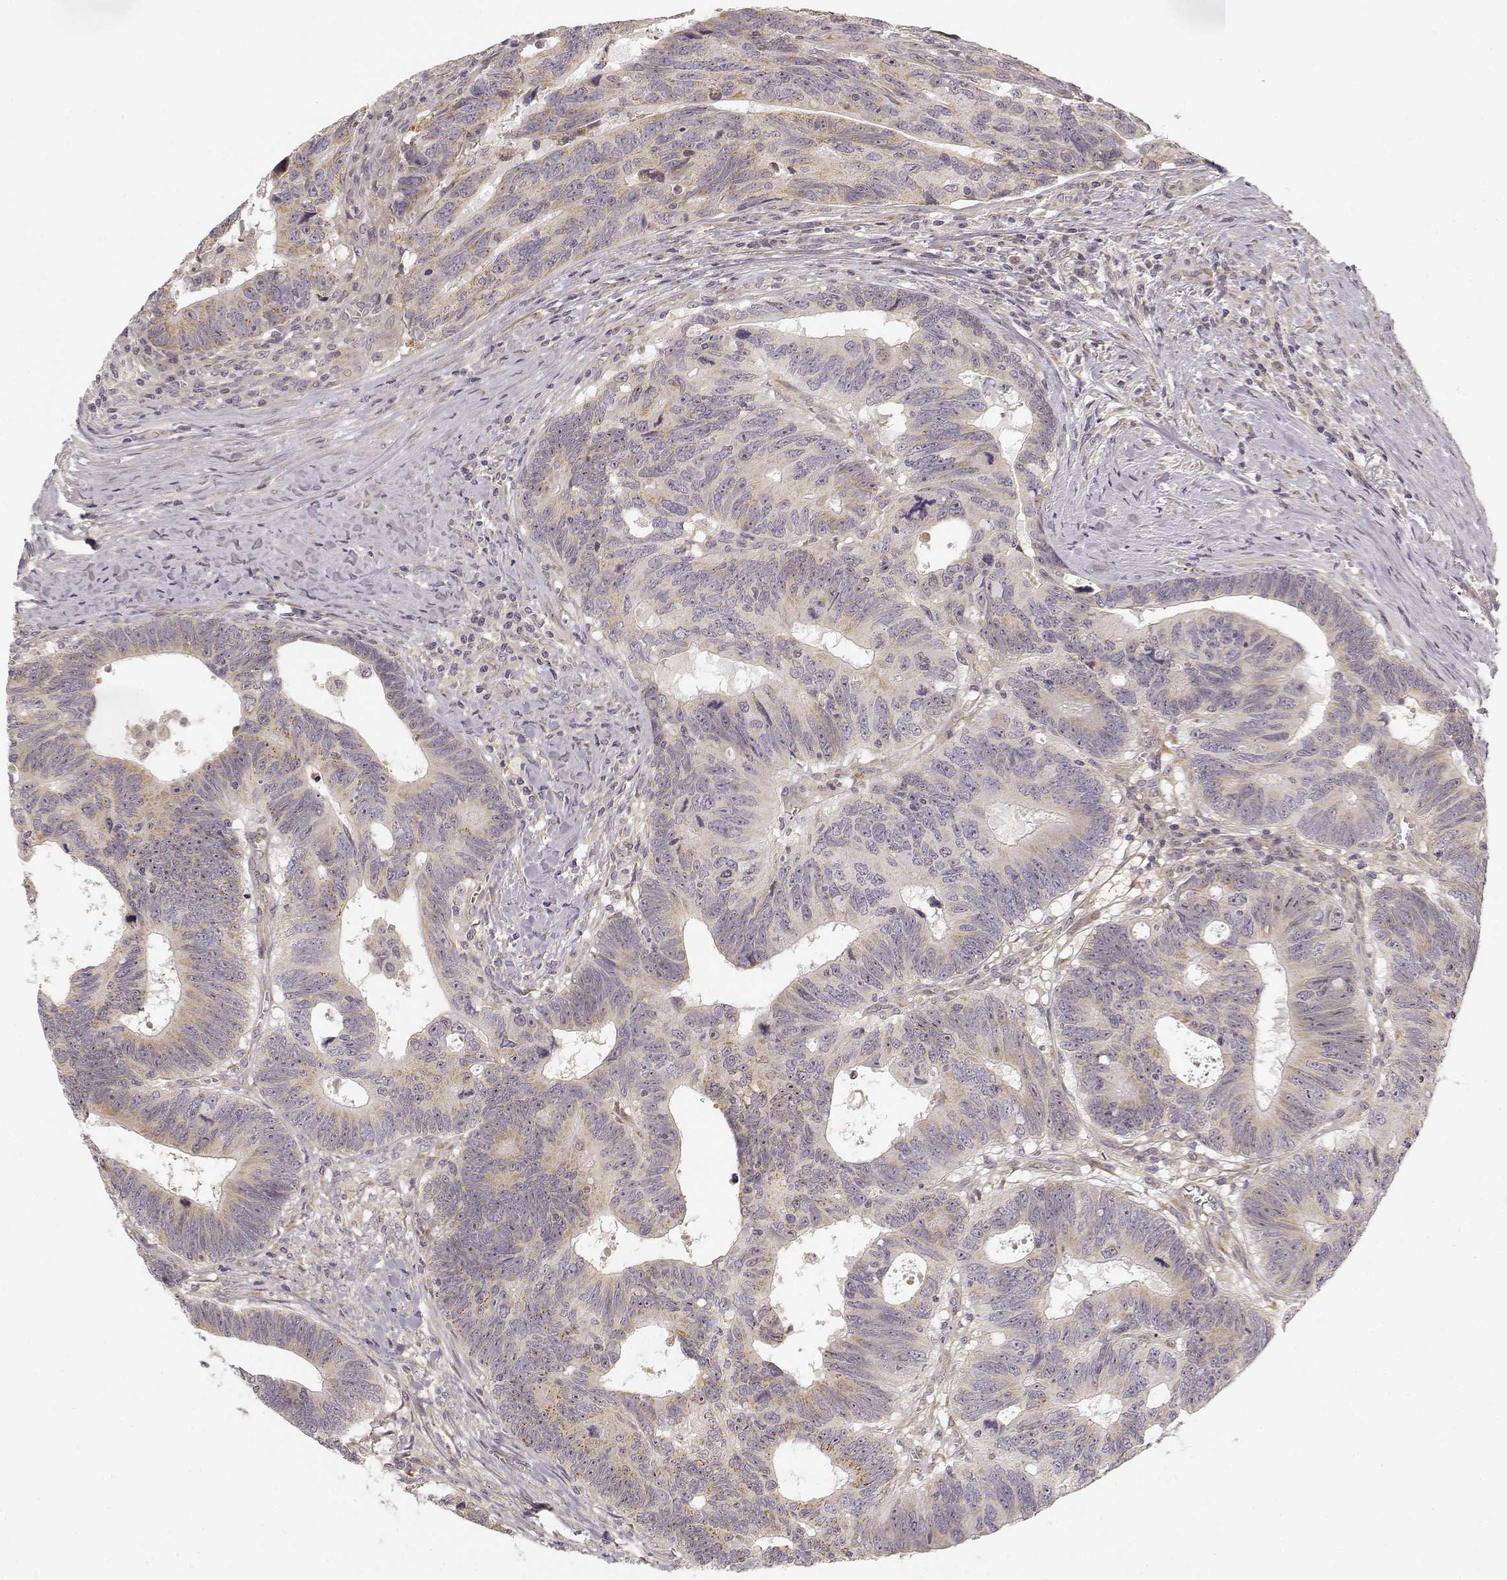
{"staining": {"intensity": "weak", "quantity": "25%-75%", "location": "cytoplasmic/membranous"}, "tissue": "colorectal cancer", "cell_type": "Tumor cells", "image_type": "cancer", "snomed": [{"axis": "morphology", "description": "Adenocarcinoma, NOS"}, {"axis": "topography", "description": "Colon"}], "caption": "A high-resolution micrograph shows immunohistochemistry (IHC) staining of adenocarcinoma (colorectal), which shows weak cytoplasmic/membranous staining in approximately 25%-75% of tumor cells. The staining is performed using DAB brown chromogen to label protein expression. The nuclei are counter-stained blue using hematoxylin.", "gene": "MED12L", "patient": {"sex": "female", "age": 77}}